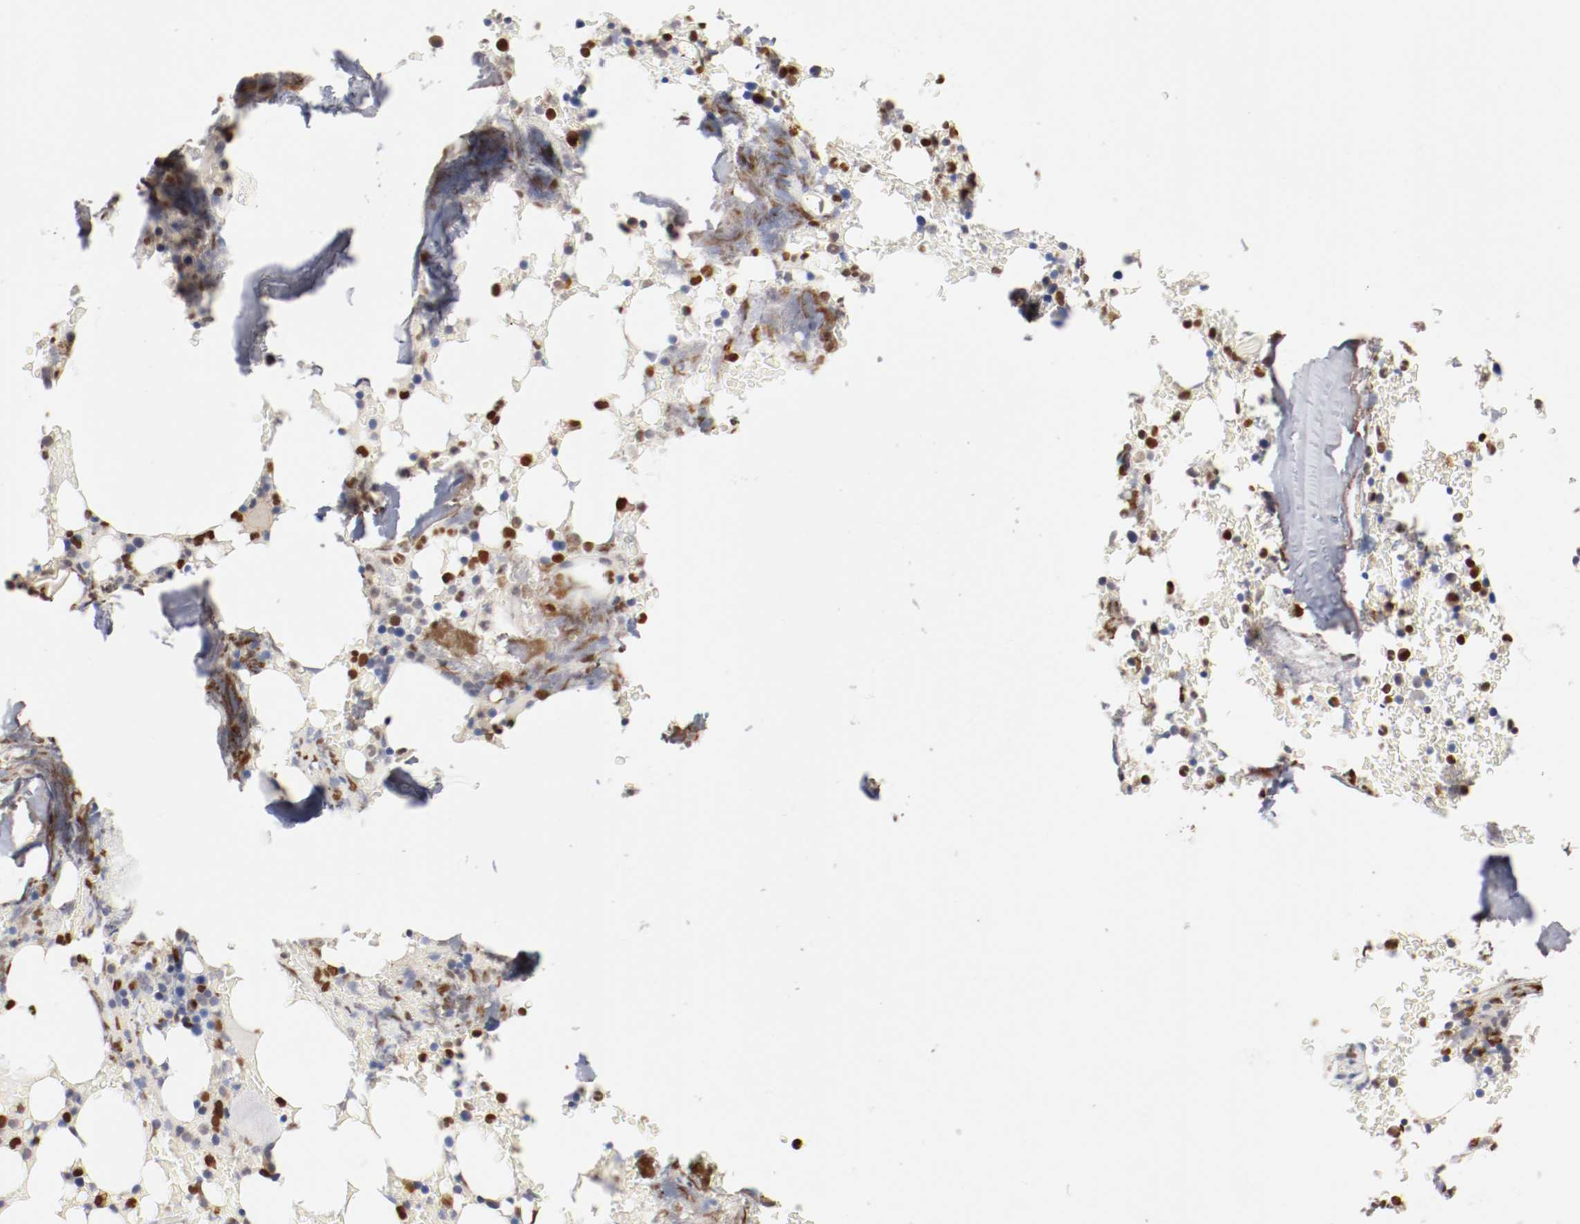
{"staining": {"intensity": "strong", "quantity": "25%-75%", "location": "nuclear"}, "tissue": "bone marrow", "cell_type": "Hematopoietic cells", "image_type": "normal", "snomed": [{"axis": "morphology", "description": "Normal tissue, NOS"}, {"axis": "topography", "description": "Bone marrow"}], "caption": "This histopathology image exhibits unremarkable bone marrow stained with IHC to label a protein in brown. The nuclear of hematopoietic cells show strong positivity for the protein. Nuclei are counter-stained blue.", "gene": "CEBPE", "patient": {"sex": "female", "age": 66}}